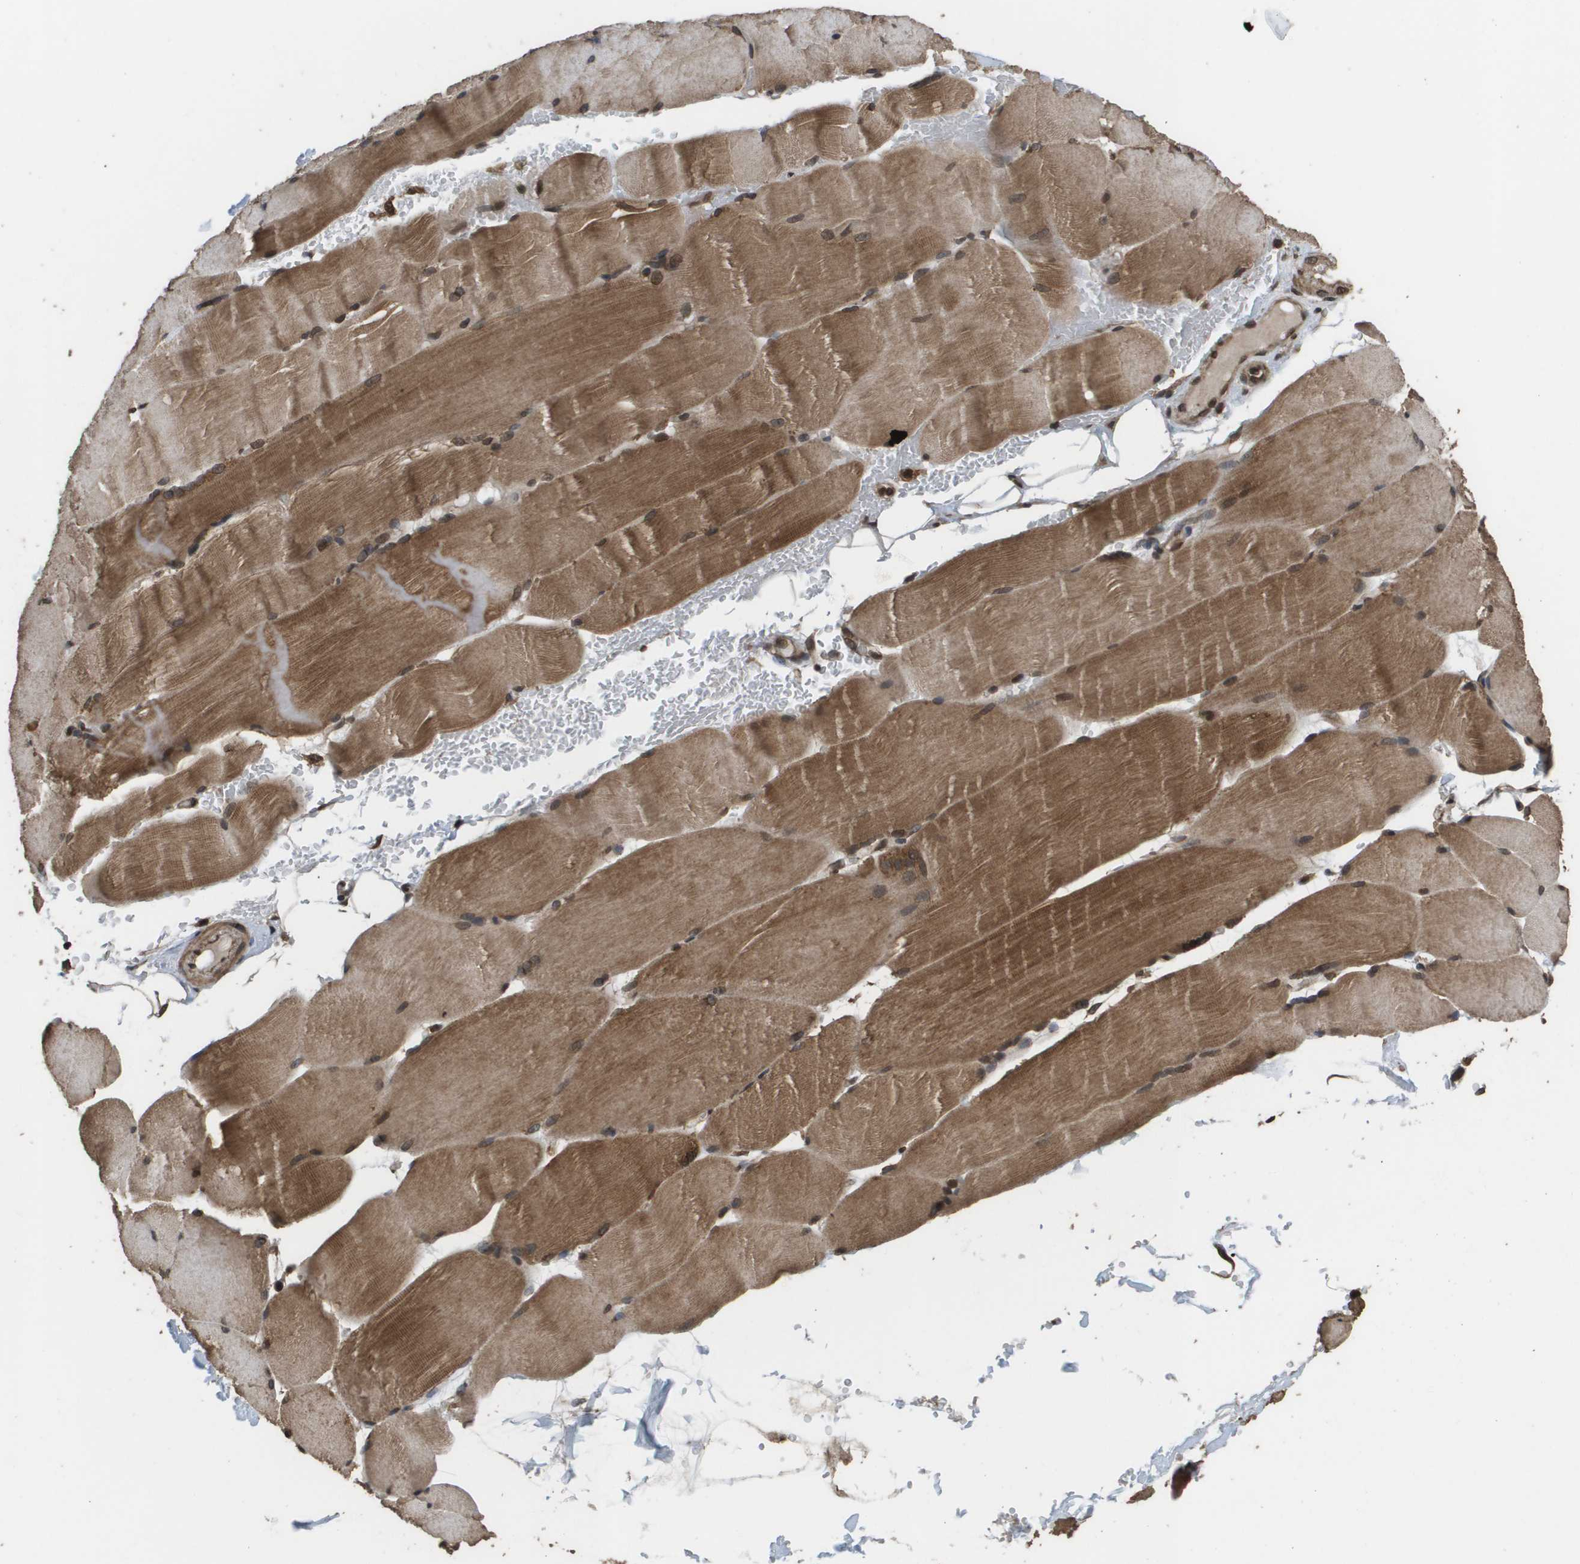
{"staining": {"intensity": "strong", "quantity": ">75%", "location": "cytoplasmic/membranous,nuclear"}, "tissue": "skeletal muscle", "cell_type": "Myocytes", "image_type": "normal", "snomed": [{"axis": "morphology", "description": "Normal tissue, NOS"}, {"axis": "topography", "description": "Skin"}, {"axis": "topography", "description": "Skeletal muscle"}], "caption": "A brown stain labels strong cytoplasmic/membranous,nuclear staining of a protein in myocytes of normal human skeletal muscle. Using DAB (brown) and hematoxylin (blue) stains, captured at high magnification using brightfield microscopy.", "gene": "AXIN2", "patient": {"sex": "male", "age": 83}}